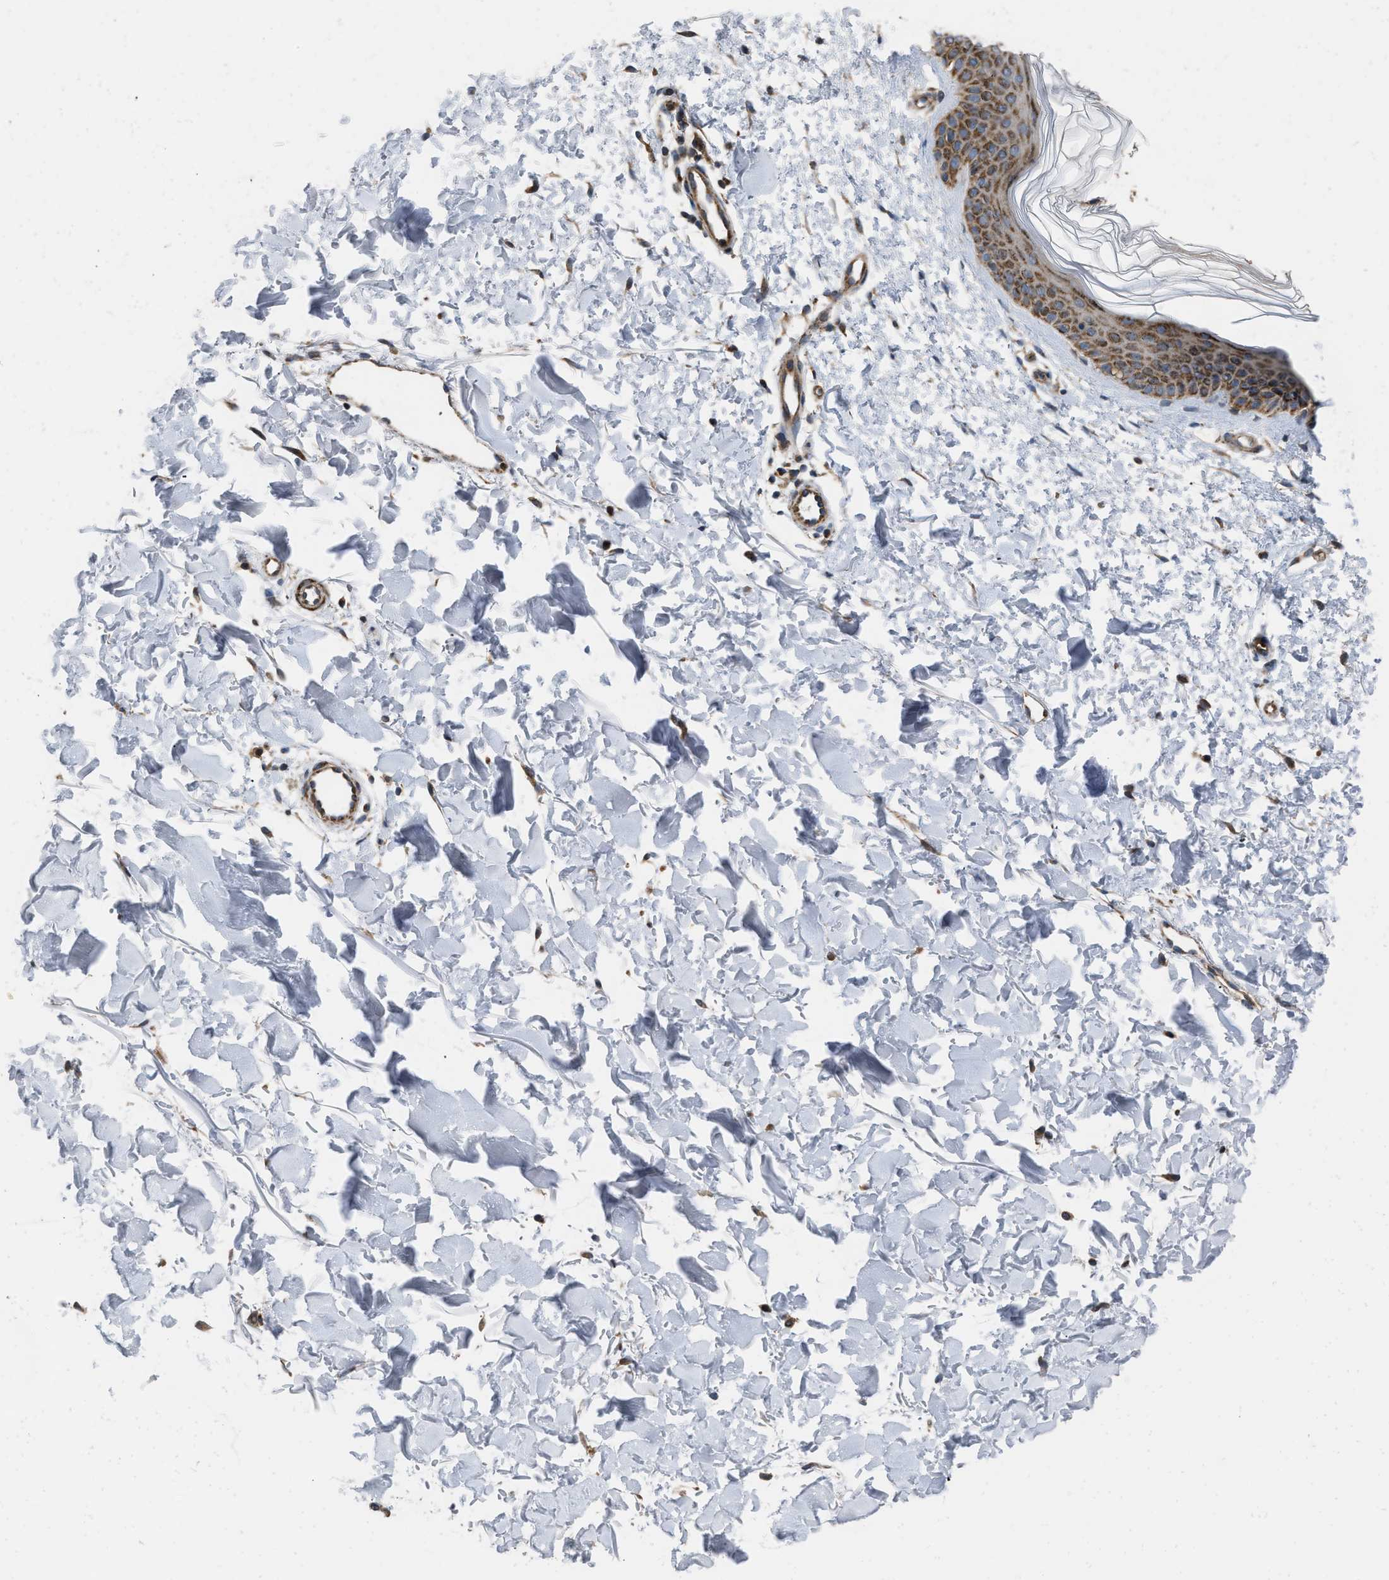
{"staining": {"intensity": "moderate", "quantity": ">75%", "location": "cytoplasmic/membranous"}, "tissue": "skin", "cell_type": "Fibroblasts", "image_type": "normal", "snomed": [{"axis": "morphology", "description": "Normal tissue, NOS"}, {"axis": "morphology", "description": "Malignant melanoma, NOS"}, {"axis": "topography", "description": "Skin"}], "caption": "Moderate cytoplasmic/membranous positivity is present in about >75% of fibroblasts in unremarkable skin.", "gene": "AKAP1", "patient": {"sex": "male", "age": 83}}